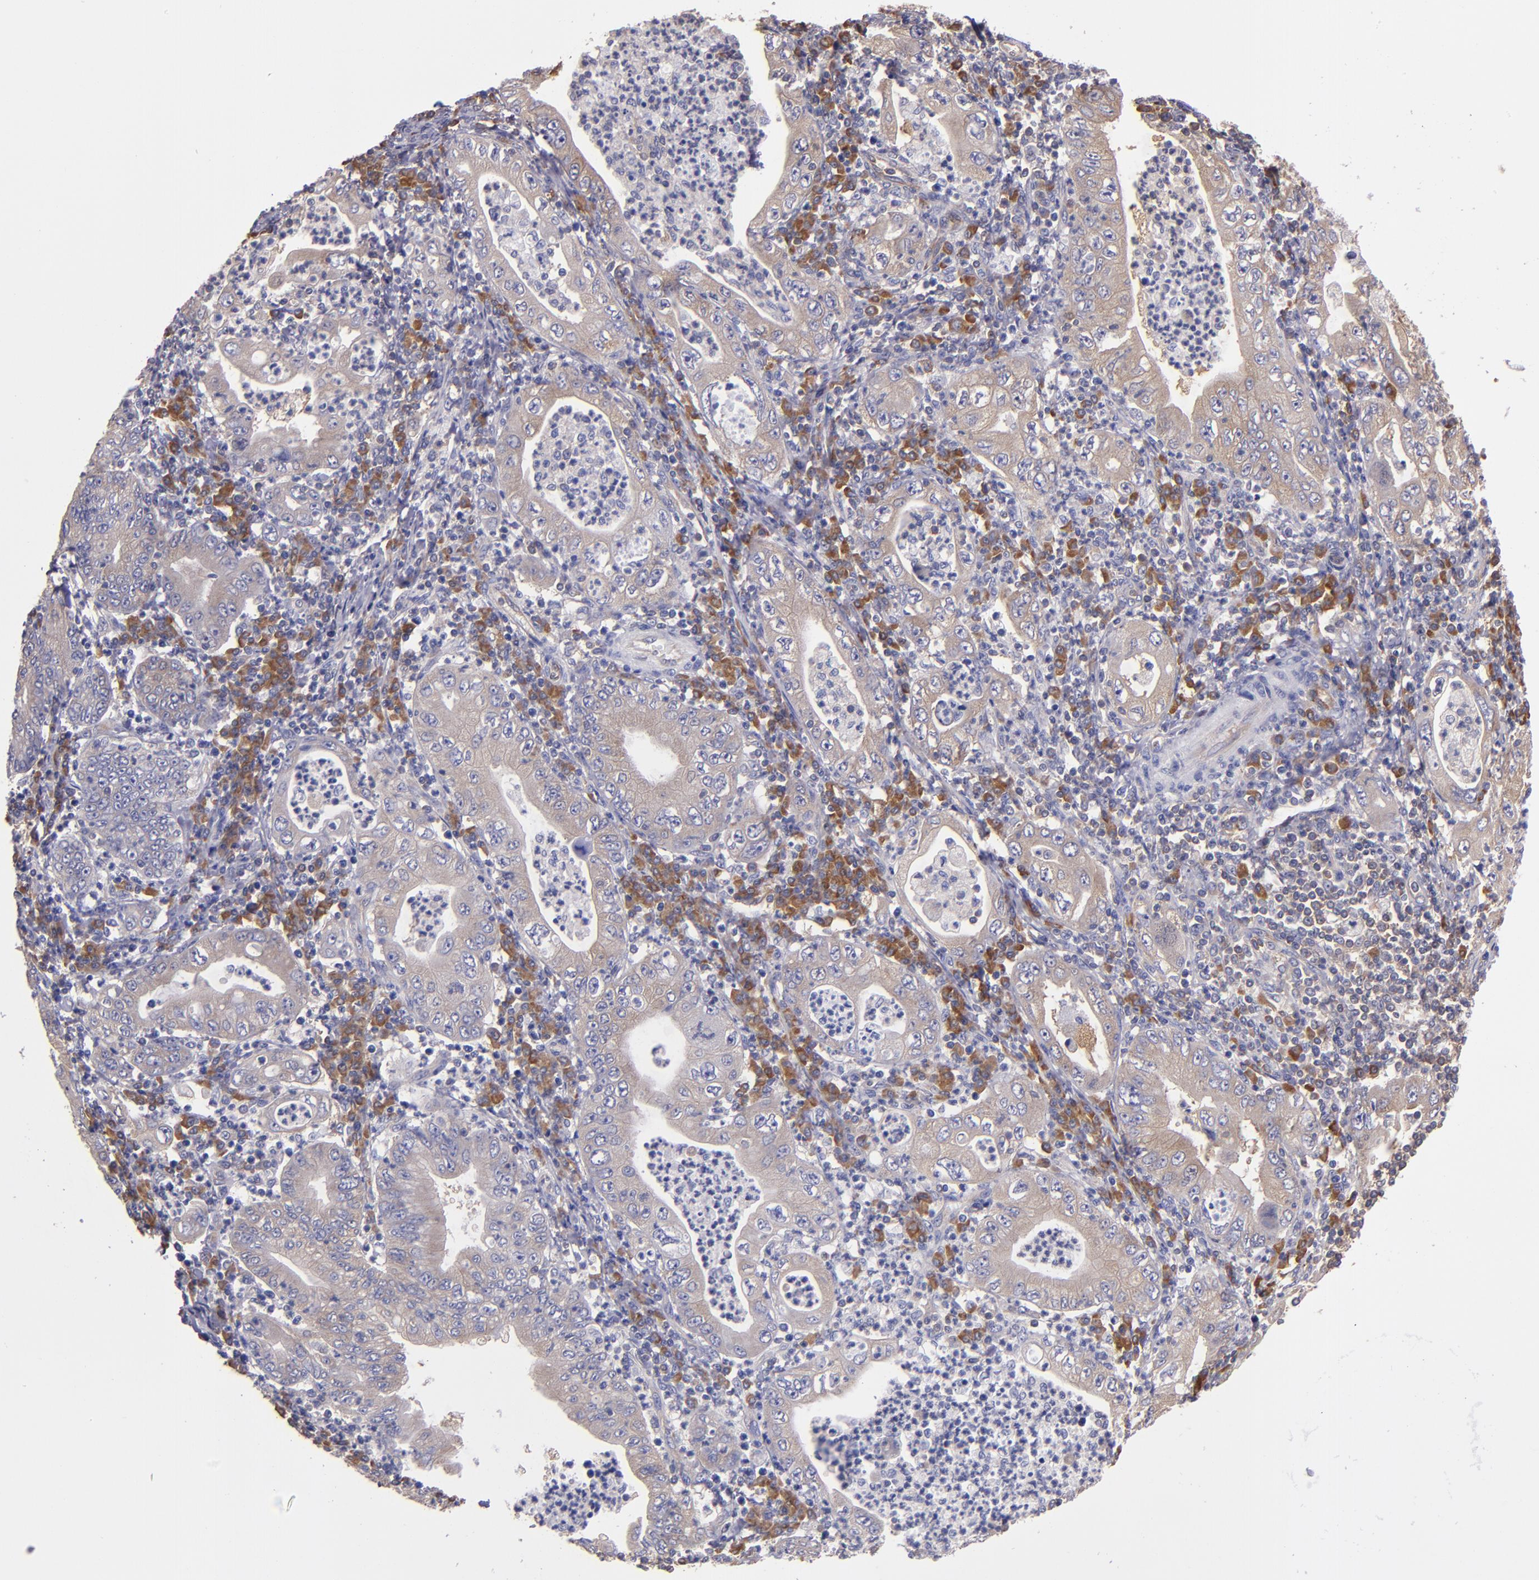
{"staining": {"intensity": "weak", "quantity": "25%-75%", "location": "cytoplasmic/membranous"}, "tissue": "stomach cancer", "cell_type": "Tumor cells", "image_type": "cancer", "snomed": [{"axis": "morphology", "description": "Normal tissue, NOS"}, {"axis": "morphology", "description": "Adenocarcinoma, NOS"}, {"axis": "topography", "description": "Esophagus"}, {"axis": "topography", "description": "Stomach, upper"}, {"axis": "topography", "description": "Peripheral nerve tissue"}], "caption": "Approximately 25%-75% of tumor cells in adenocarcinoma (stomach) demonstrate weak cytoplasmic/membranous protein positivity as visualized by brown immunohistochemical staining.", "gene": "CARS1", "patient": {"sex": "male", "age": 62}}